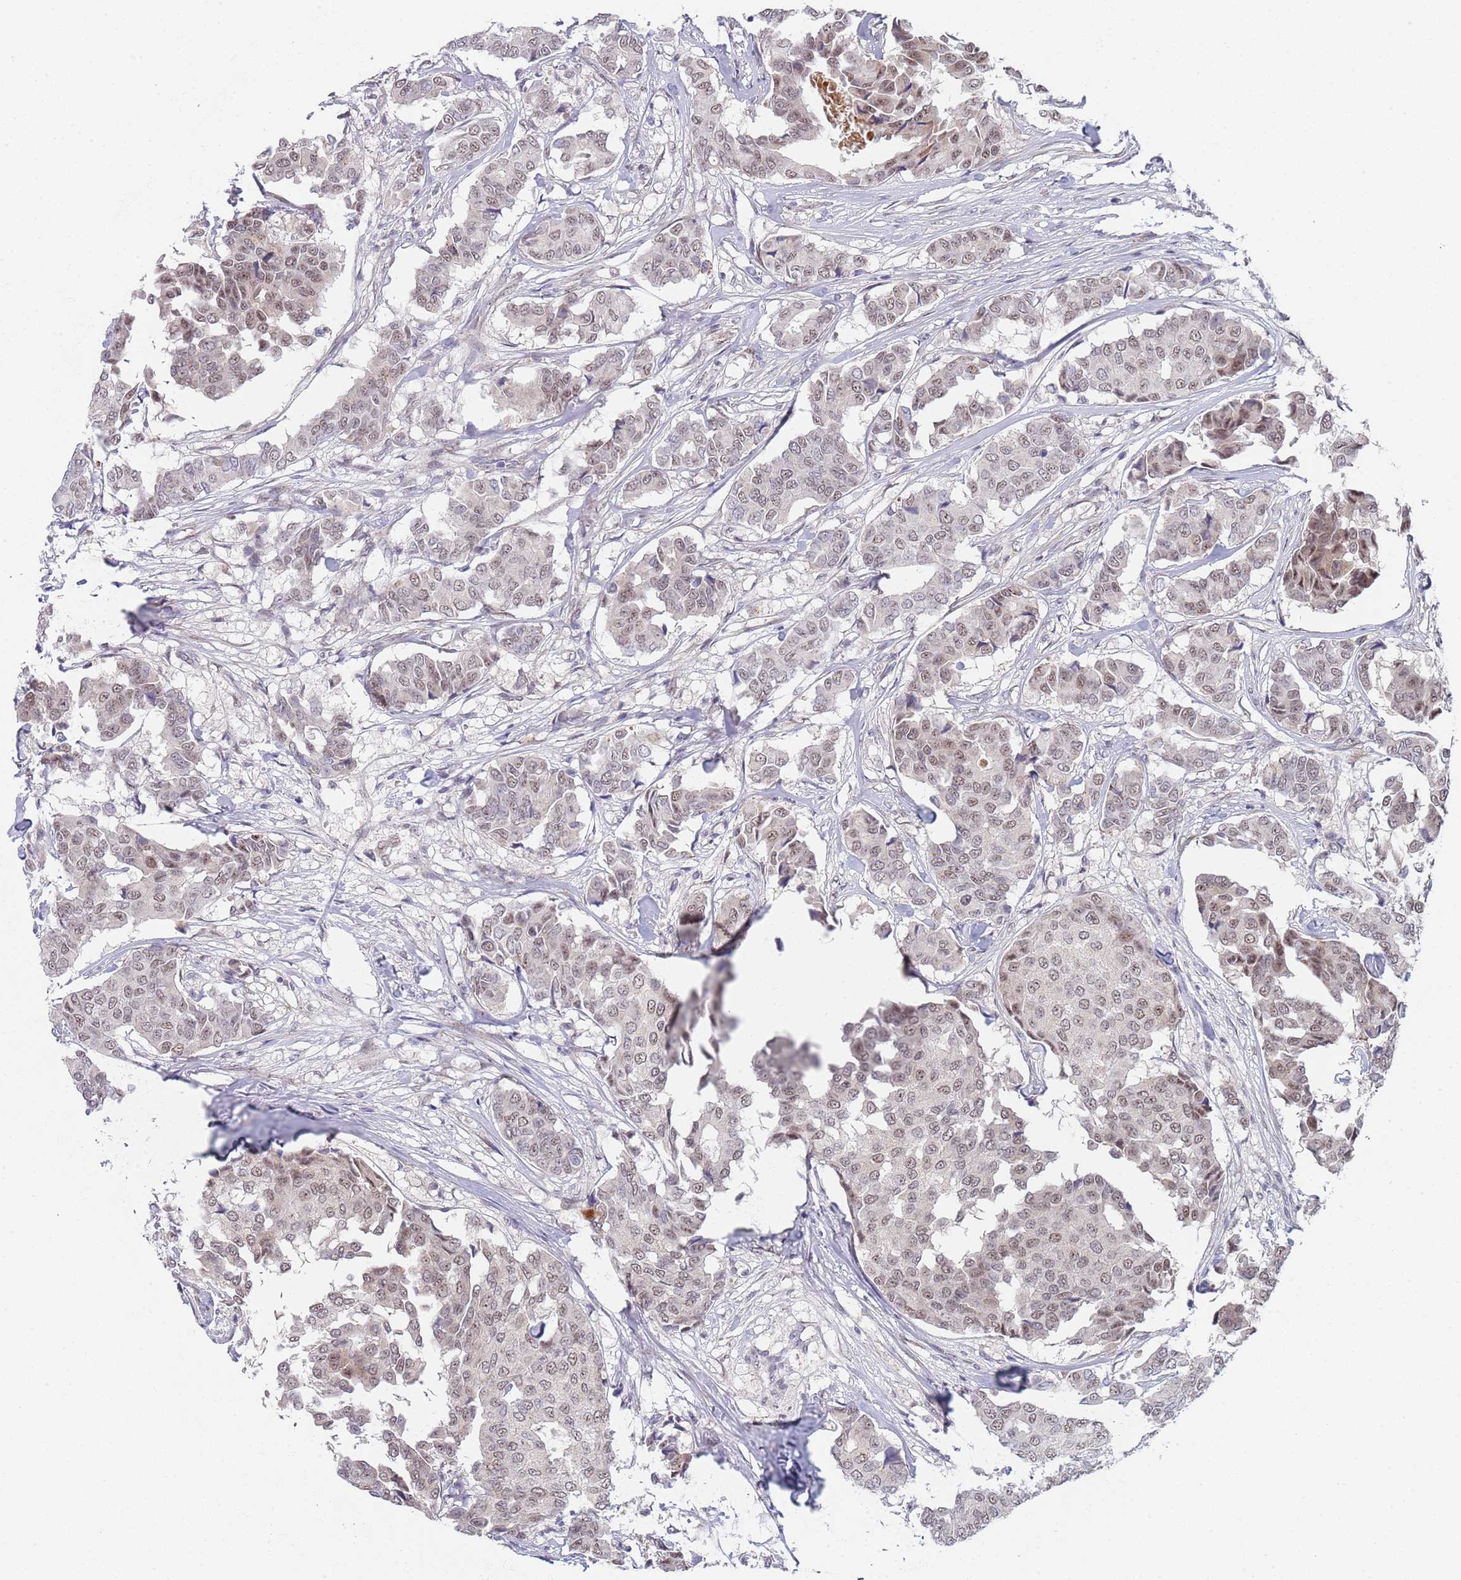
{"staining": {"intensity": "weak", "quantity": "25%-75%", "location": "nuclear"}, "tissue": "breast cancer", "cell_type": "Tumor cells", "image_type": "cancer", "snomed": [{"axis": "morphology", "description": "Duct carcinoma"}, {"axis": "topography", "description": "Breast"}], "caption": "Immunohistochemical staining of breast invasive ductal carcinoma displays low levels of weak nuclear staining in approximately 25%-75% of tumor cells. Nuclei are stained in blue.", "gene": "PLCL2", "patient": {"sex": "female", "age": 75}}